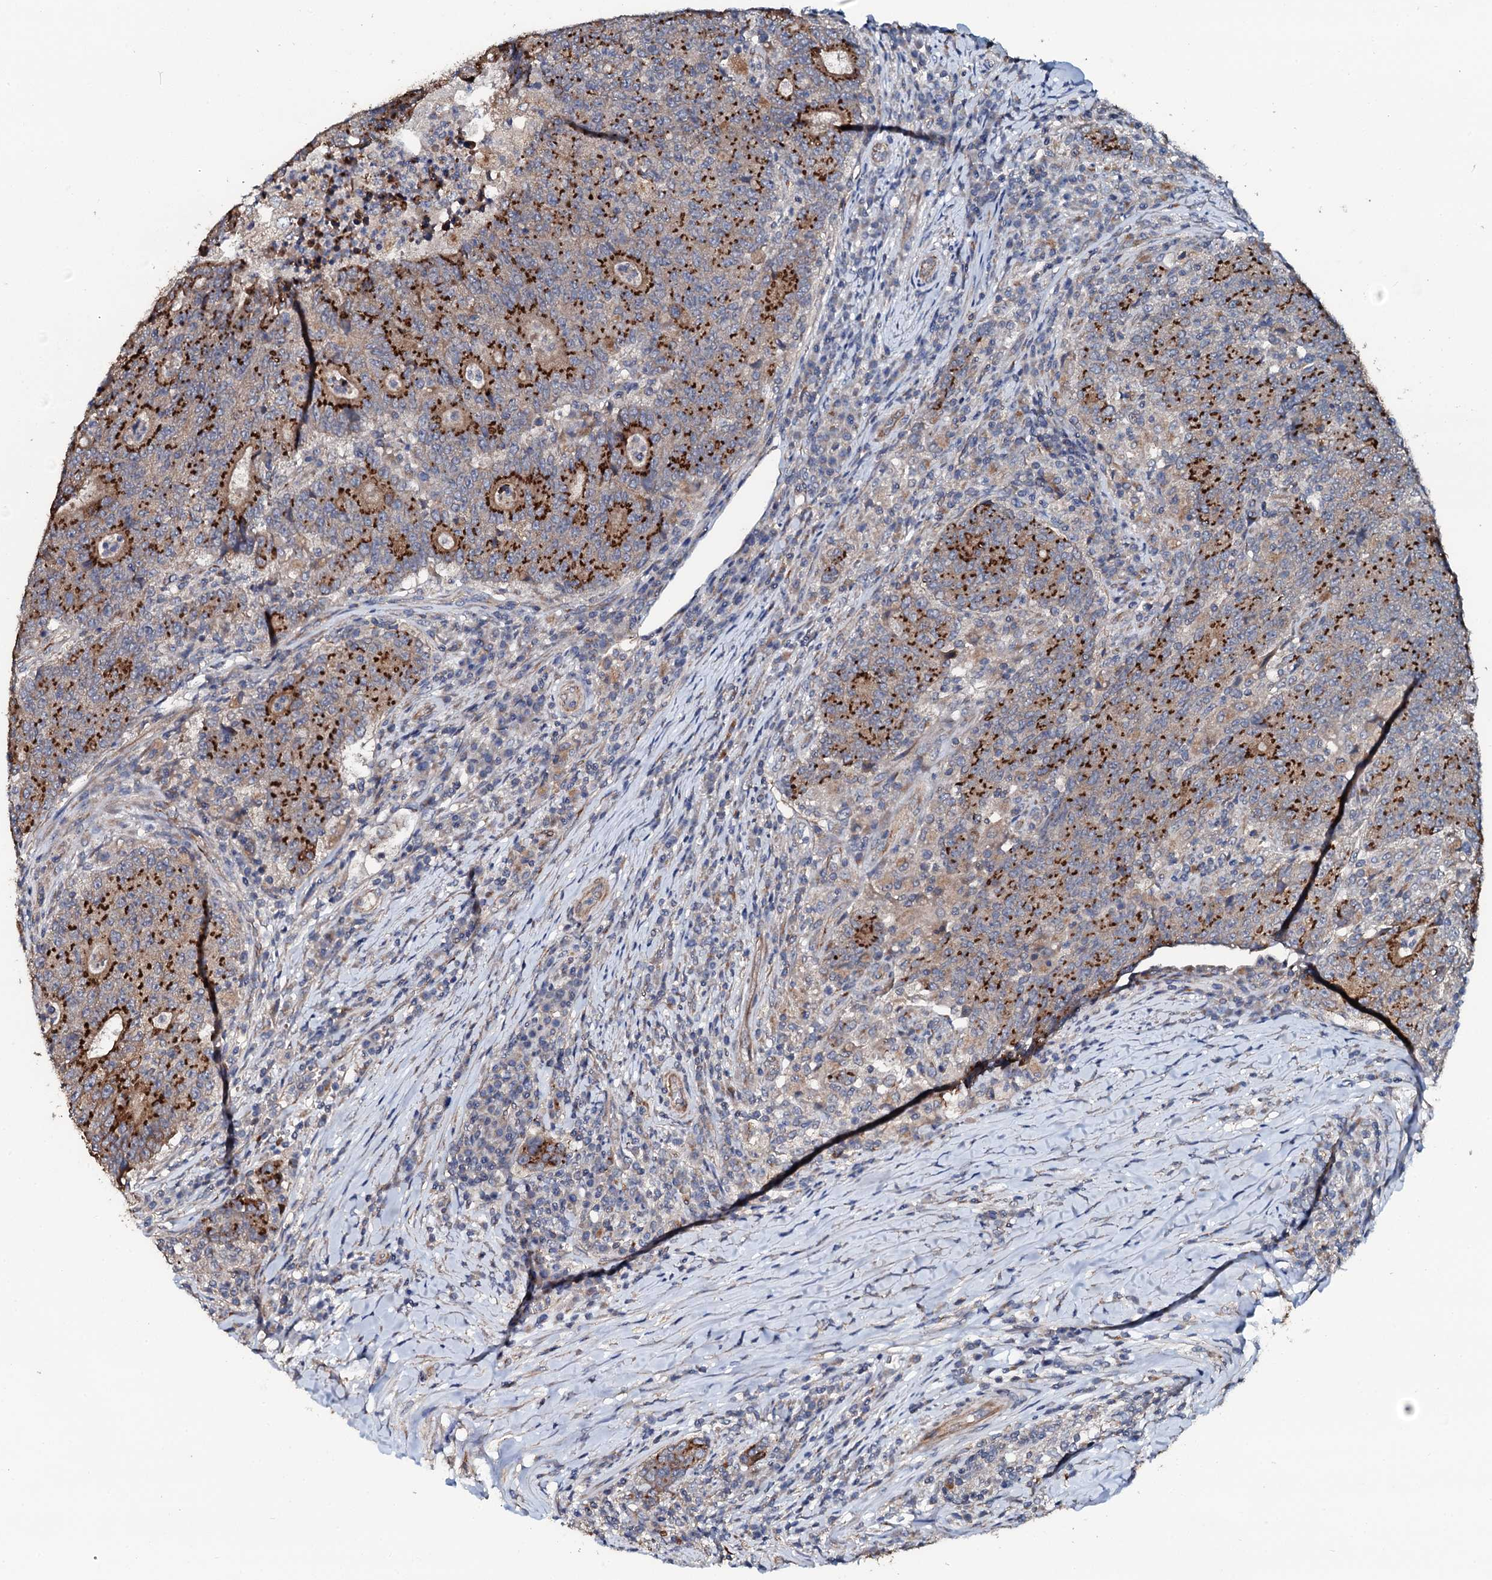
{"staining": {"intensity": "strong", "quantity": "25%-75%", "location": "cytoplasmic/membranous"}, "tissue": "colorectal cancer", "cell_type": "Tumor cells", "image_type": "cancer", "snomed": [{"axis": "morphology", "description": "Adenocarcinoma, NOS"}, {"axis": "topography", "description": "Colon"}], "caption": "Colorectal cancer stained for a protein (brown) demonstrates strong cytoplasmic/membranous positive expression in approximately 25%-75% of tumor cells.", "gene": "GLCE", "patient": {"sex": "female", "age": 75}}